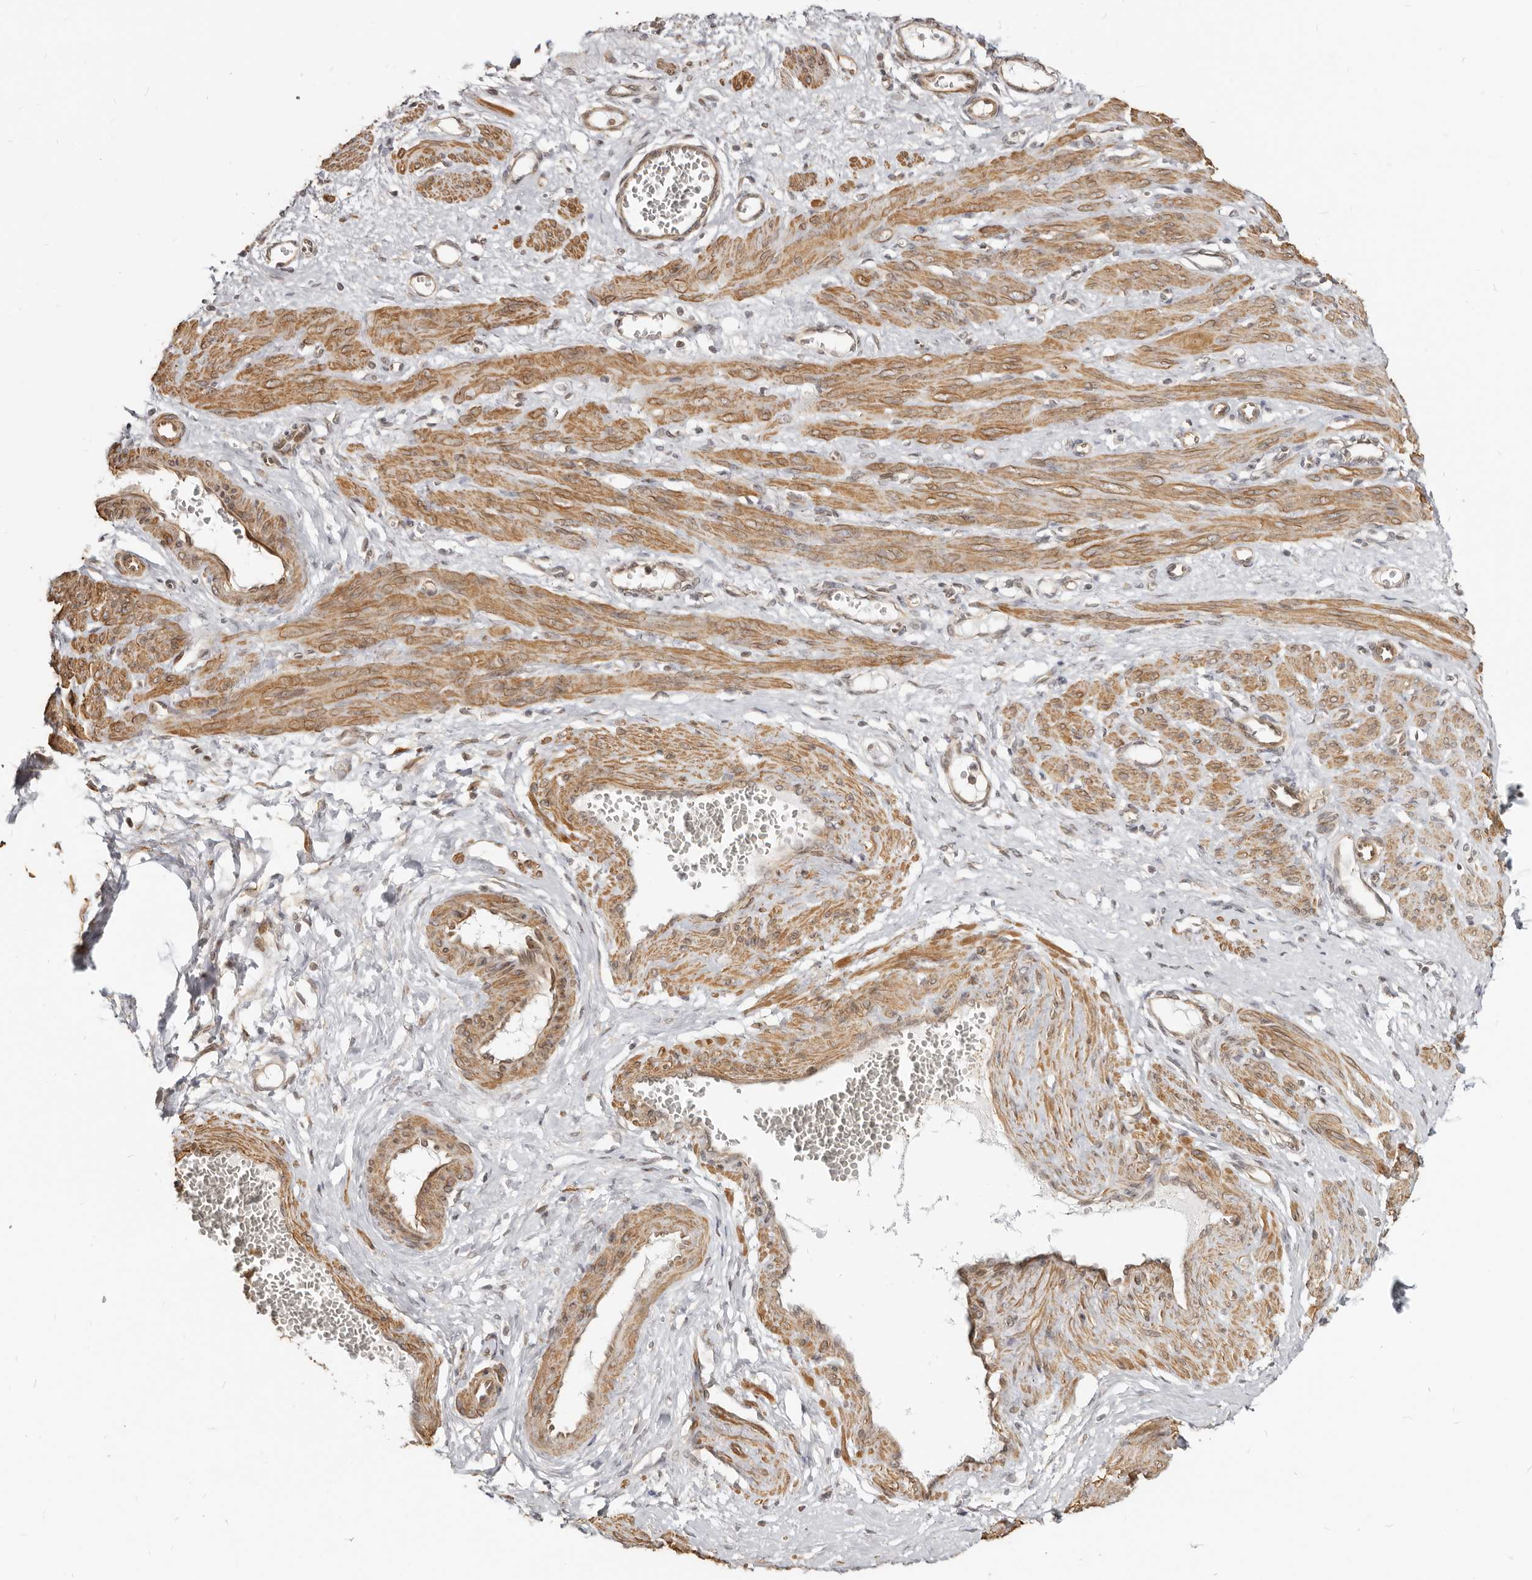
{"staining": {"intensity": "moderate", "quantity": ">75%", "location": "cytoplasmic/membranous"}, "tissue": "smooth muscle", "cell_type": "Smooth muscle cells", "image_type": "normal", "snomed": [{"axis": "morphology", "description": "Normal tissue, NOS"}, {"axis": "topography", "description": "Endometrium"}], "caption": "This is an image of immunohistochemistry staining of unremarkable smooth muscle, which shows moderate expression in the cytoplasmic/membranous of smooth muscle cells.", "gene": "NUP153", "patient": {"sex": "female", "age": 33}}